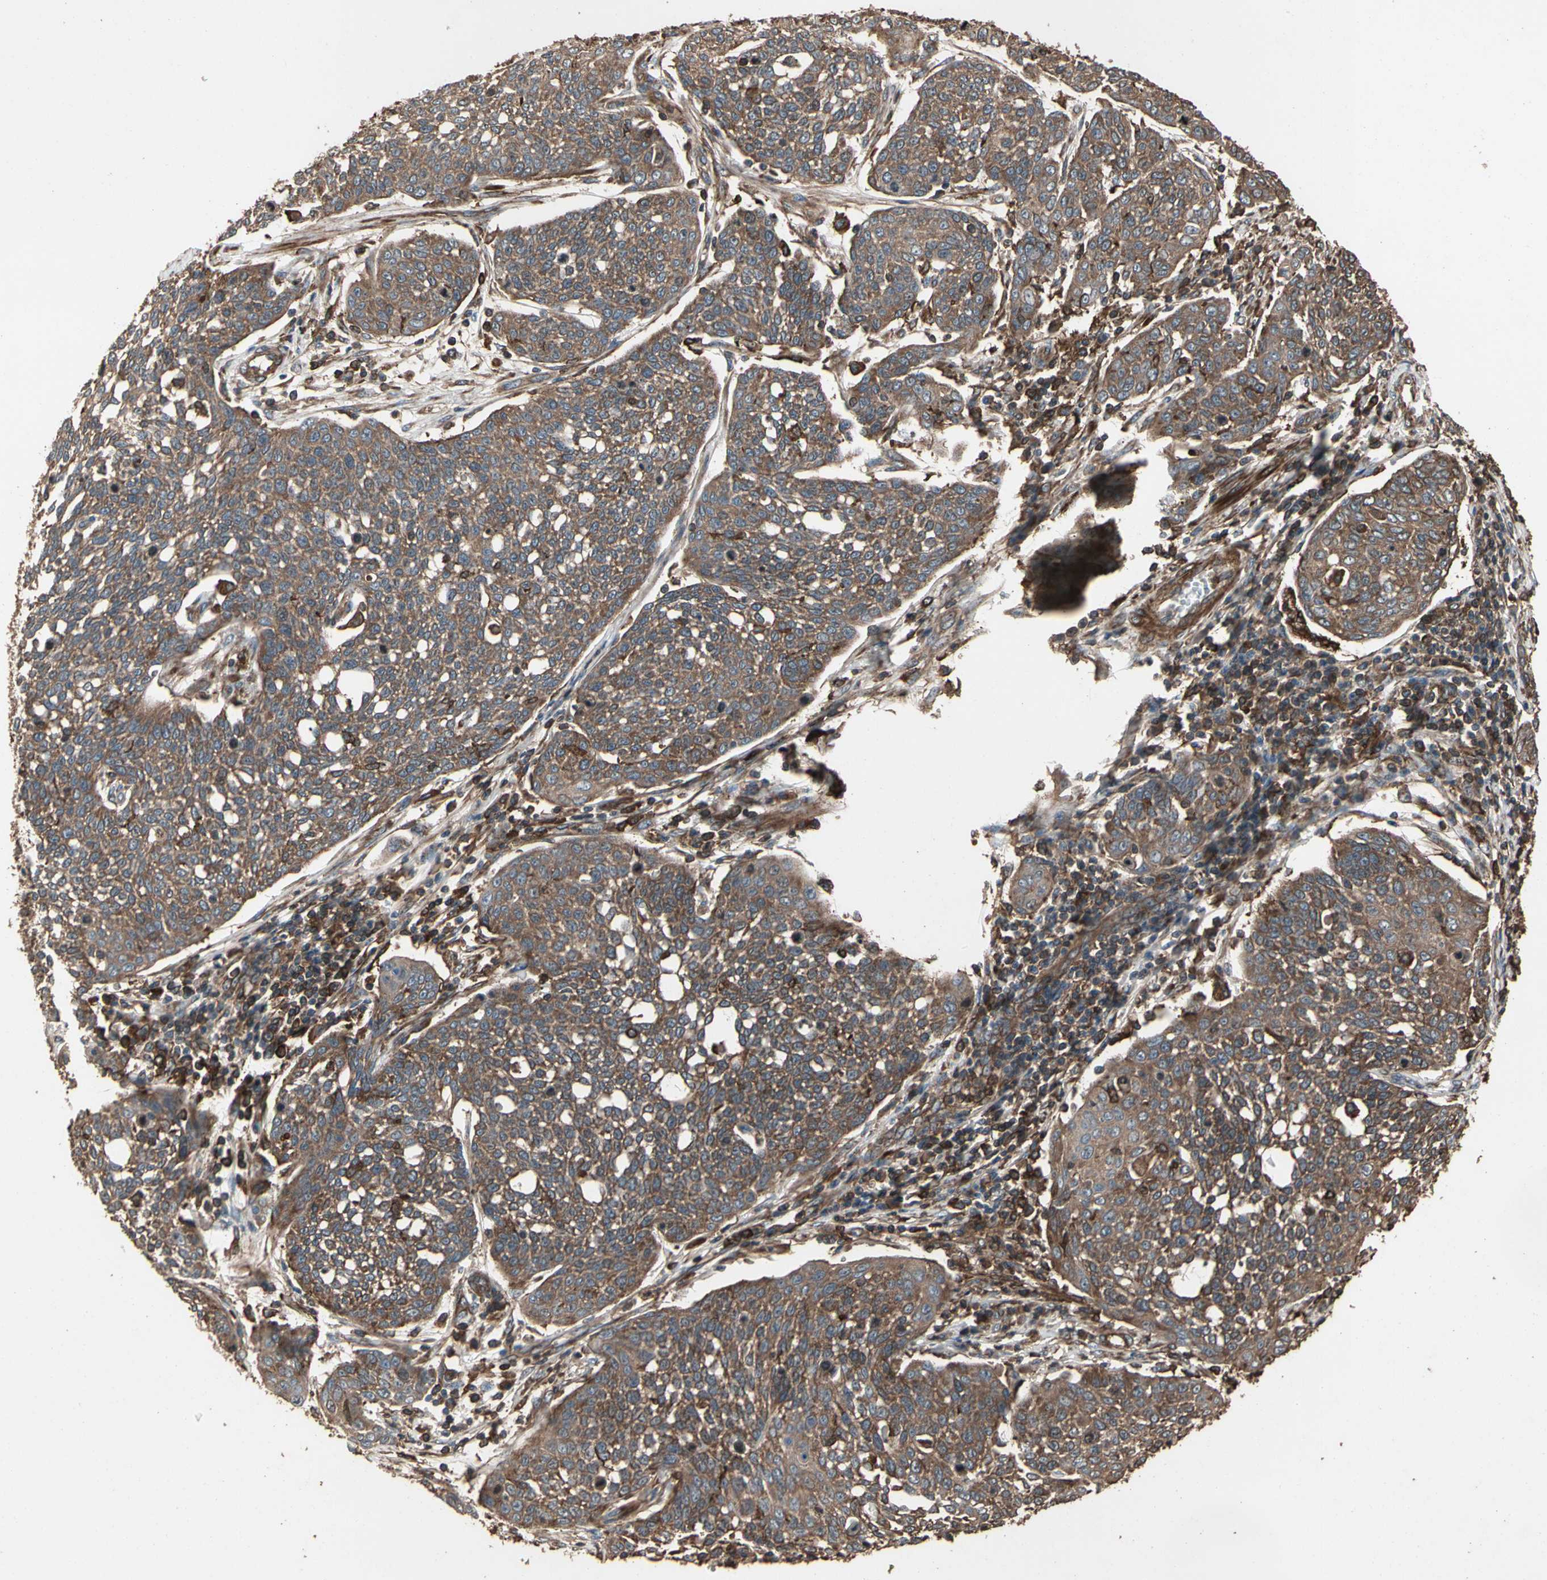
{"staining": {"intensity": "strong", "quantity": ">75%", "location": "cytoplasmic/membranous"}, "tissue": "cervical cancer", "cell_type": "Tumor cells", "image_type": "cancer", "snomed": [{"axis": "morphology", "description": "Squamous cell carcinoma, NOS"}, {"axis": "topography", "description": "Cervix"}], "caption": "Strong cytoplasmic/membranous protein expression is identified in approximately >75% of tumor cells in squamous cell carcinoma (cervical). (brown staining indicates protein expression, while blue staining denotes nuclei).", "gene": "AGBL2", "patient": {"sex": "female", "age": 34}}